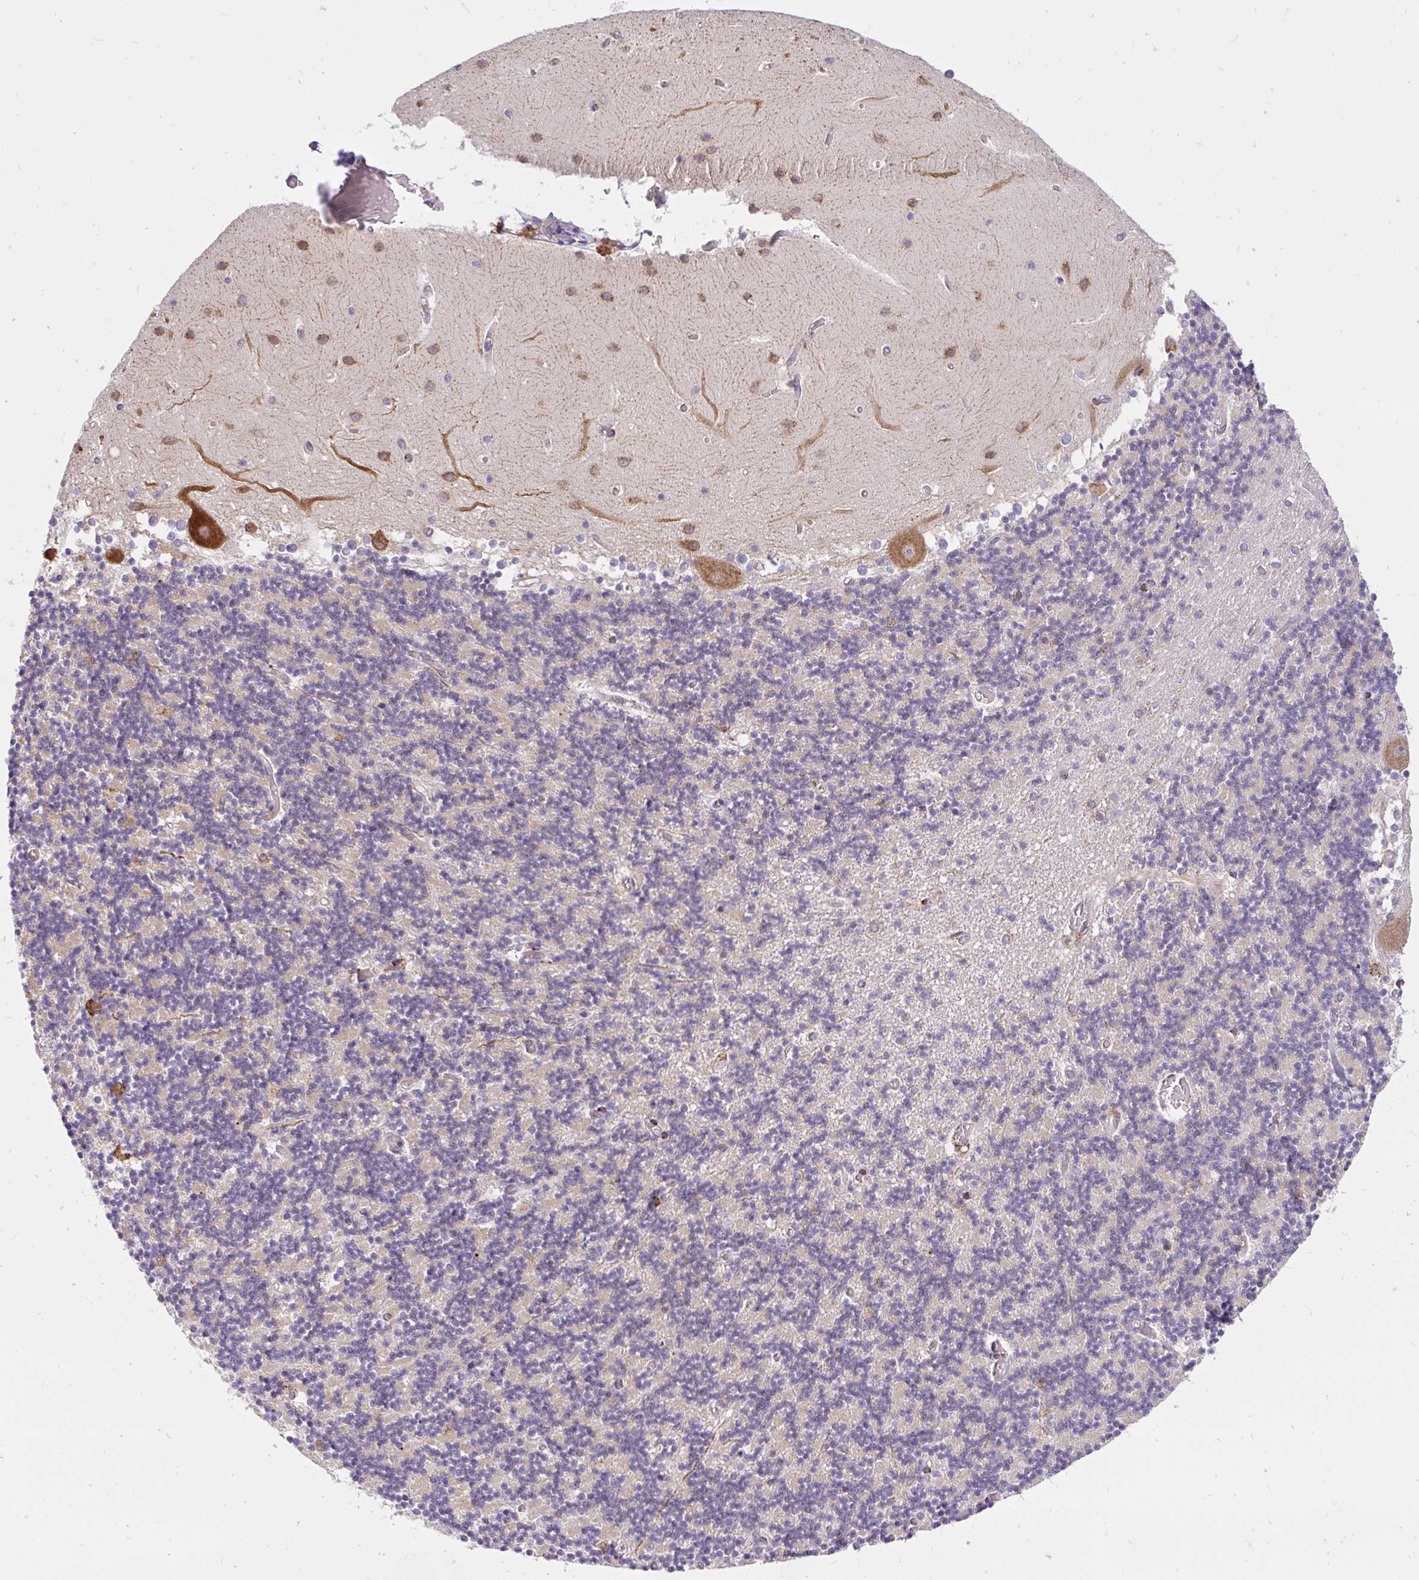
{"staining": {"intensity": "moderate", "quantity": "25%-75%", "location": "nuclear"}, "tissue": "cerebellum", "cell_type": "Cells in granular layer", "image_type": "normal", "snomed": [{"axis": "morphology", "description": "Normal tissue, NOS"}, {"axis": "topography", "description": "Cerebellum"}], "caption": "This is a photomicrograph of IHC staining of benign cerebellum, which shows moderate positivity in the nuclear of cells in granular layer.", "gene": "NAALAD2", "patient": {"sex": "female", "age": 28}}